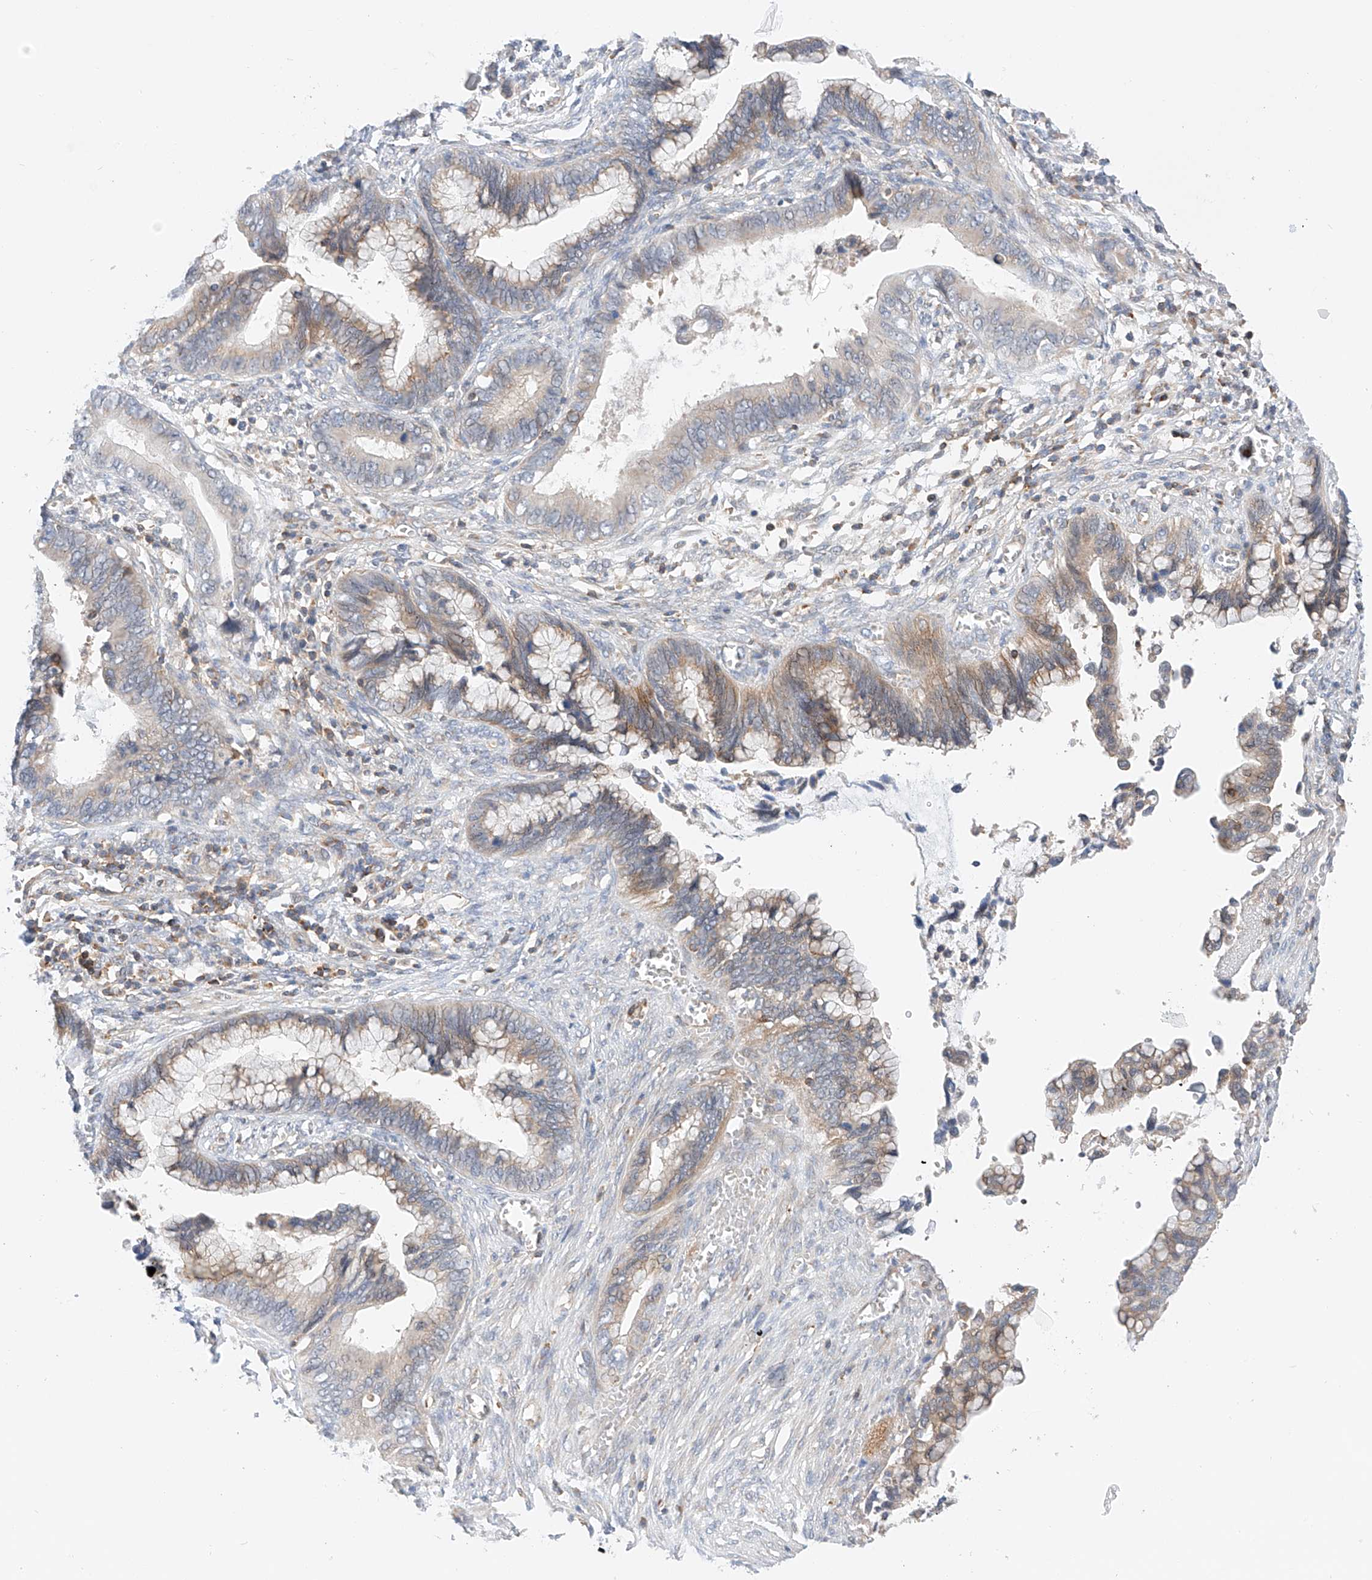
{"staining": {"intensity": "weak", "quantity": "25%-75%", "location": "cytoplasmic/membranous"}, "tissue": "cervical cancer", "cell_type": "Tumor cells", "image_type": "cancer", "snomed": [{"axis": "morphology", "description": "Adenocarcinoma, NOS"}, {"axis": "topography", "description": "Cervix"}], "caption": "A photomicrograph of cervical cancer stained for a protein displays weak cytoplasmic/membranous brown staining in tumor cells.", "gene": "MFN2", "patient": {"sex": "female", "age": 44}}